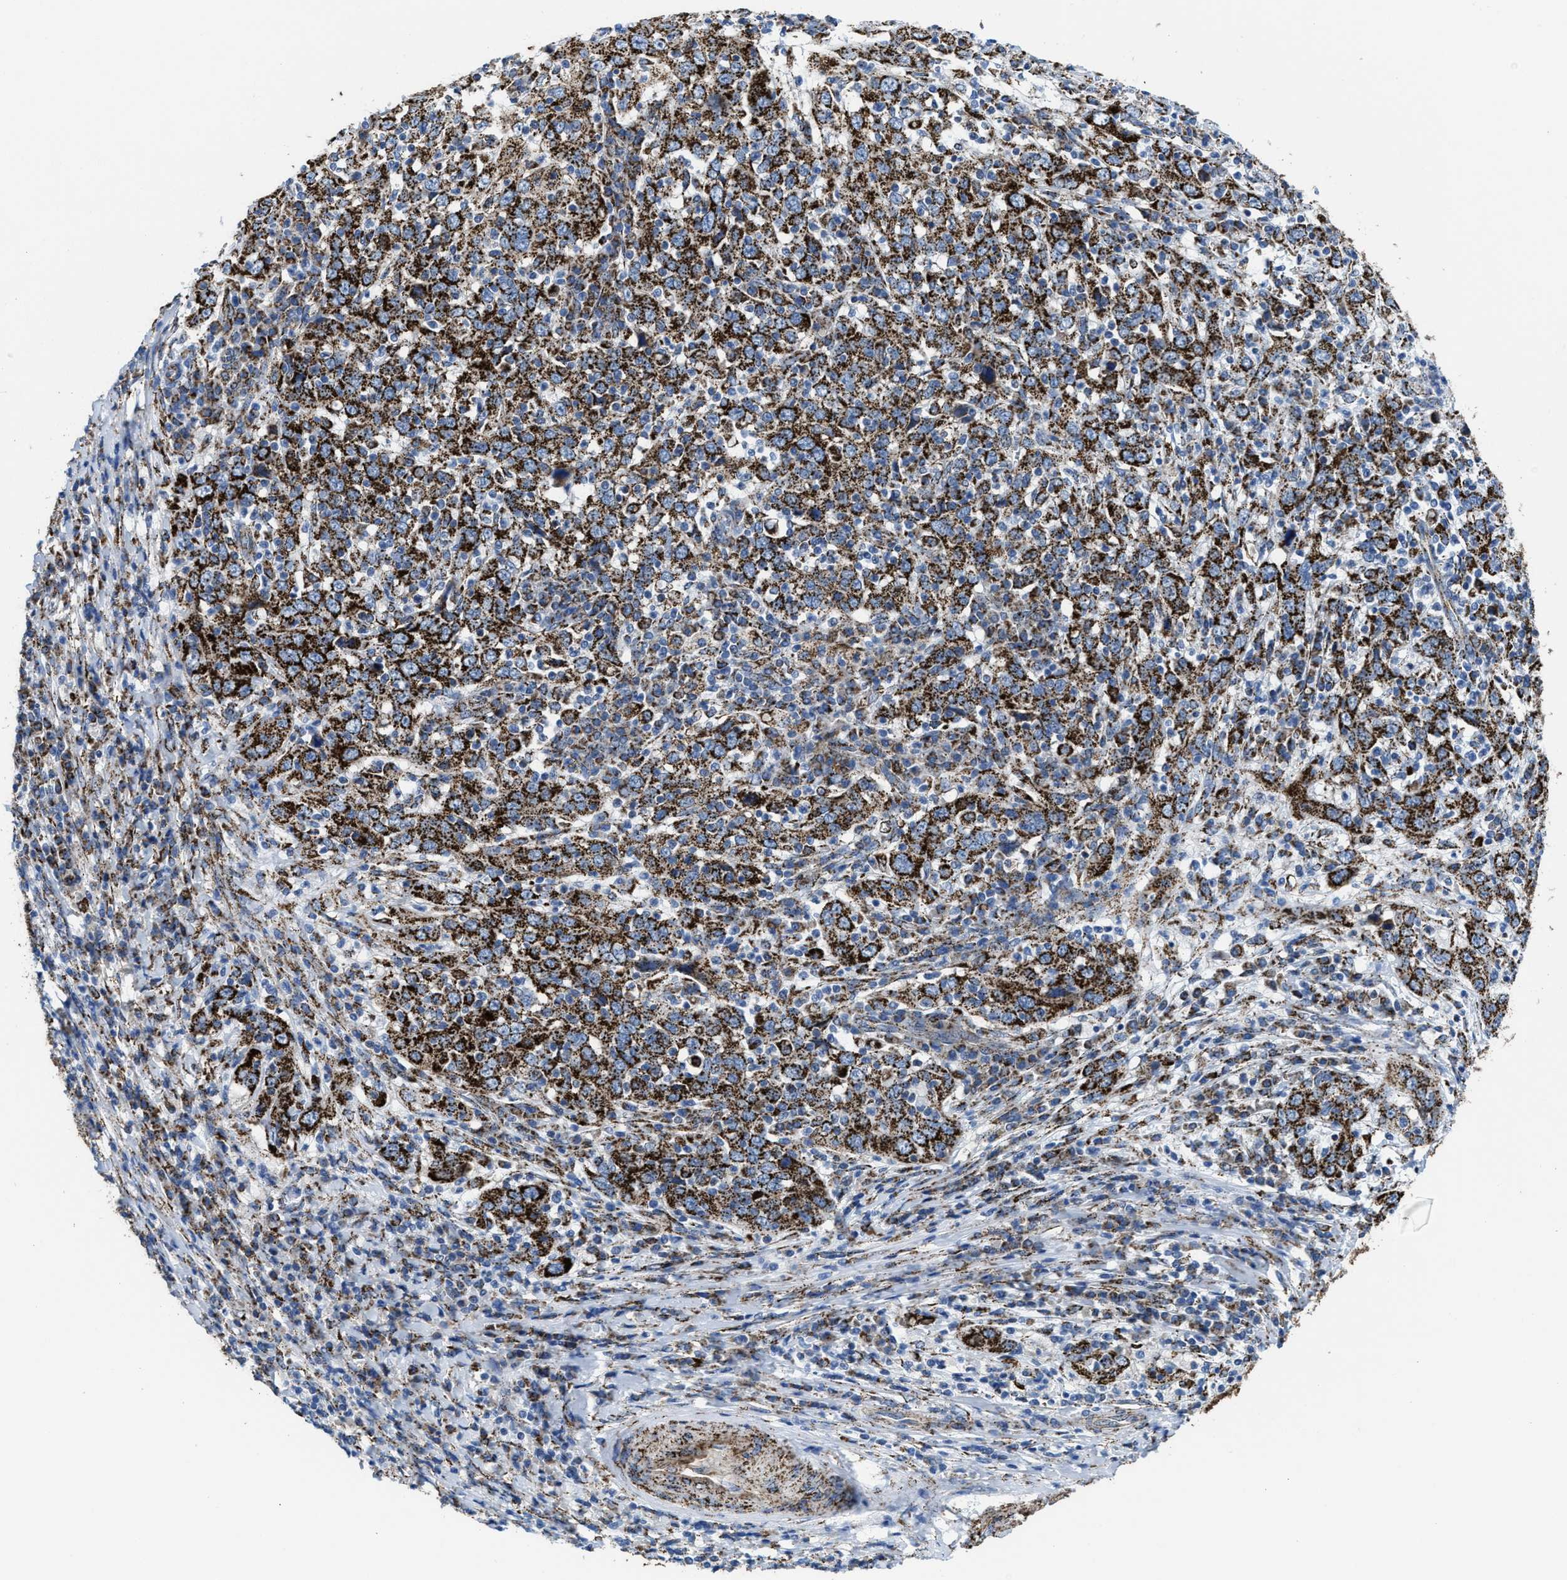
{"staining": {"intensity": "strong", "quantity": ">75%", "location": "cytoplasmic/membranous"}, "tissue": "cervical cancer", "cell_type": "Tumor cells", "image_type": "cancer", "snomed": [{"axis": "morphology", "description": "Squamous cell carcinoma, NOS"}, {"axis": "topography", "description": "Cervix"}], "caption": "Immunohistochemistry (IHC) image of cervical cancer stained for a protein (brown), which exhibits high levels of strong cytoplasmic/membranous staining in approximately >75% of tumor cells.", "gene": "ALDH1B1", "patient": {"sex": "female", "age": 46}}